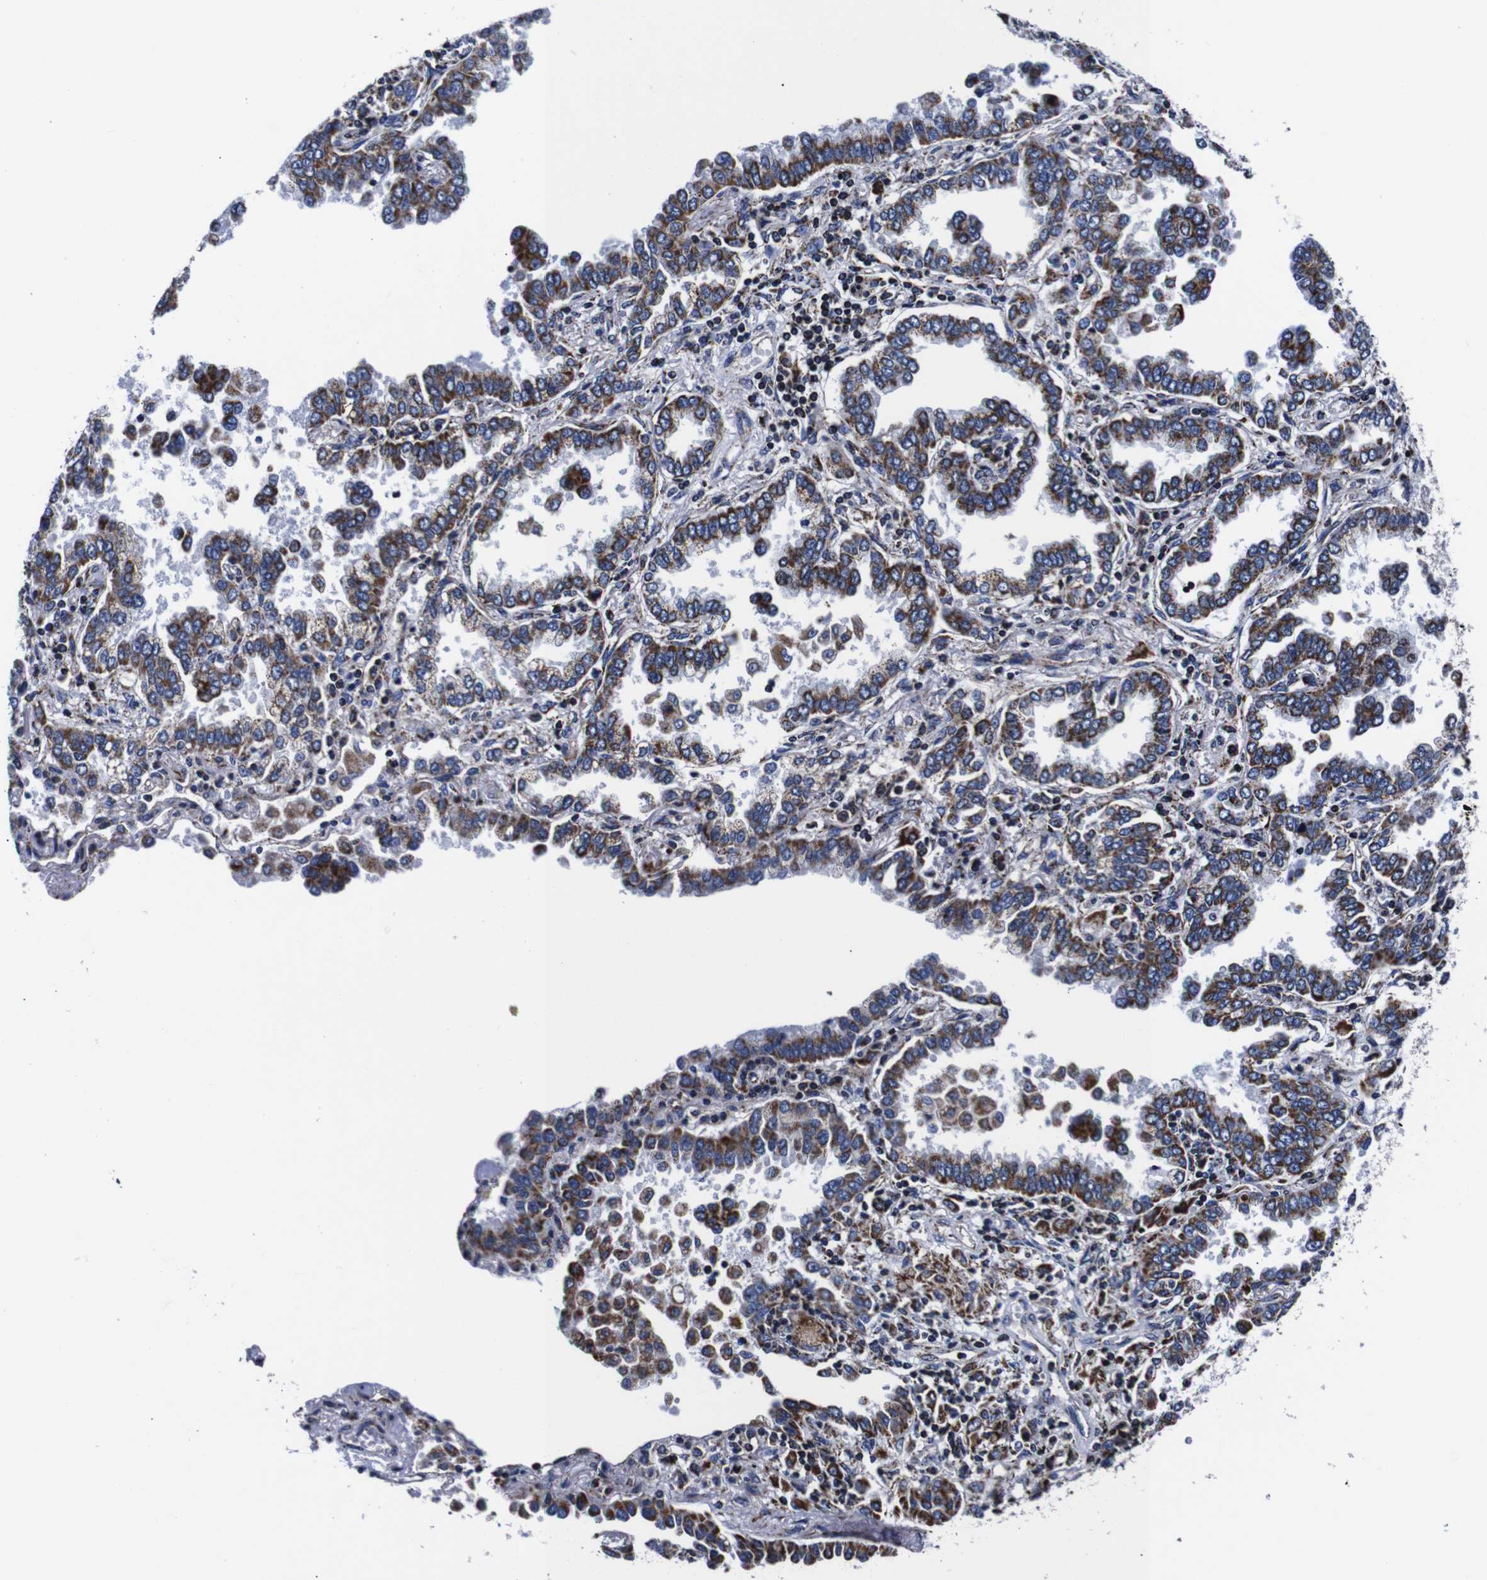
{"staining": {"intensity": "moderate", "quantity": ">75%", "location": "cytoplasmic/membranous"}, "tissue": "lung cancer", "cell_type": "Tumor cells", "image_type": "cancer", "snomed": [{"axis": "morphology", "description": "Normal tissue, NOS"}, {"axis": "morphology", "description": "Adenocarcinoma, NOS"}, {"axis": "topography", "description": "Lung"}], "caption": "Immunohistochemistry (IHC) histopathology image of neoplastic tissue: lung adenocarcinoma stained using immunohistochemistry demonstrates medium levels of moderate protein expression localized specifically in the cytoplasmic/membranous of tumor cells, appearing as a cytoplasmic/membranous brown color.", "gene": "FKBP9", "patient": {"sex": "male", "age": 59}}